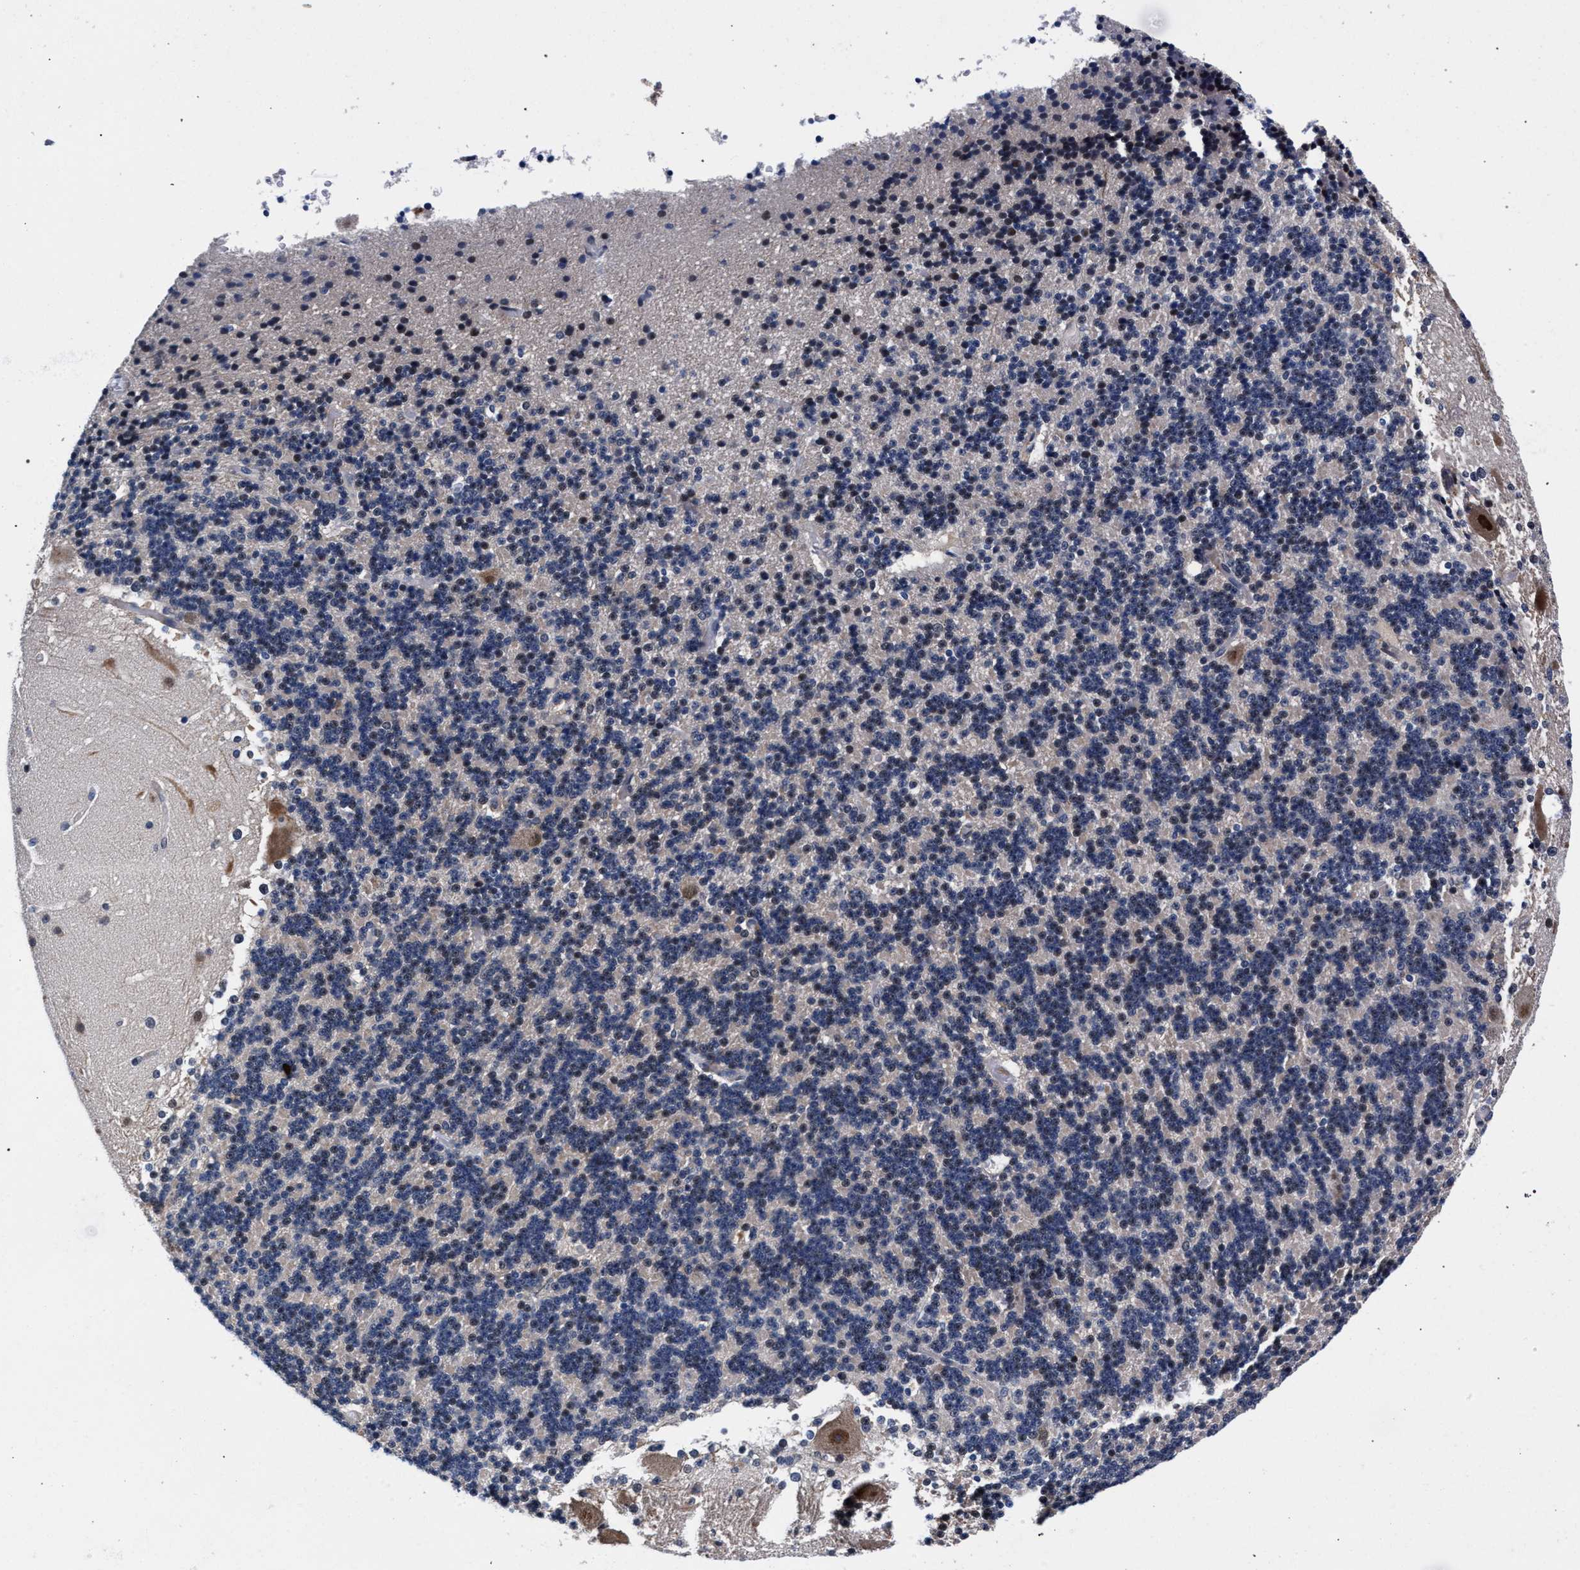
{"staining": {"intensity": "weak", "quantity": "25%-75%", "location": "nuclear"}, "tissue": "cerebellum", "cell_type": "Cells in granular layer", "image_type": "normal", "snomed": [{"axis": "morphology", "description": "Normal tissue, NOS"}, {"axis": "topography", "description": "Cerebellum"}], "caption": "Cerebellum was stained to show a protein in brown. There is low levels of weak nuclear expression in about 25%-75% of cells in granular layer.", "gene": "ZNF462", "patient": {"sex": "female", "age": 19}}